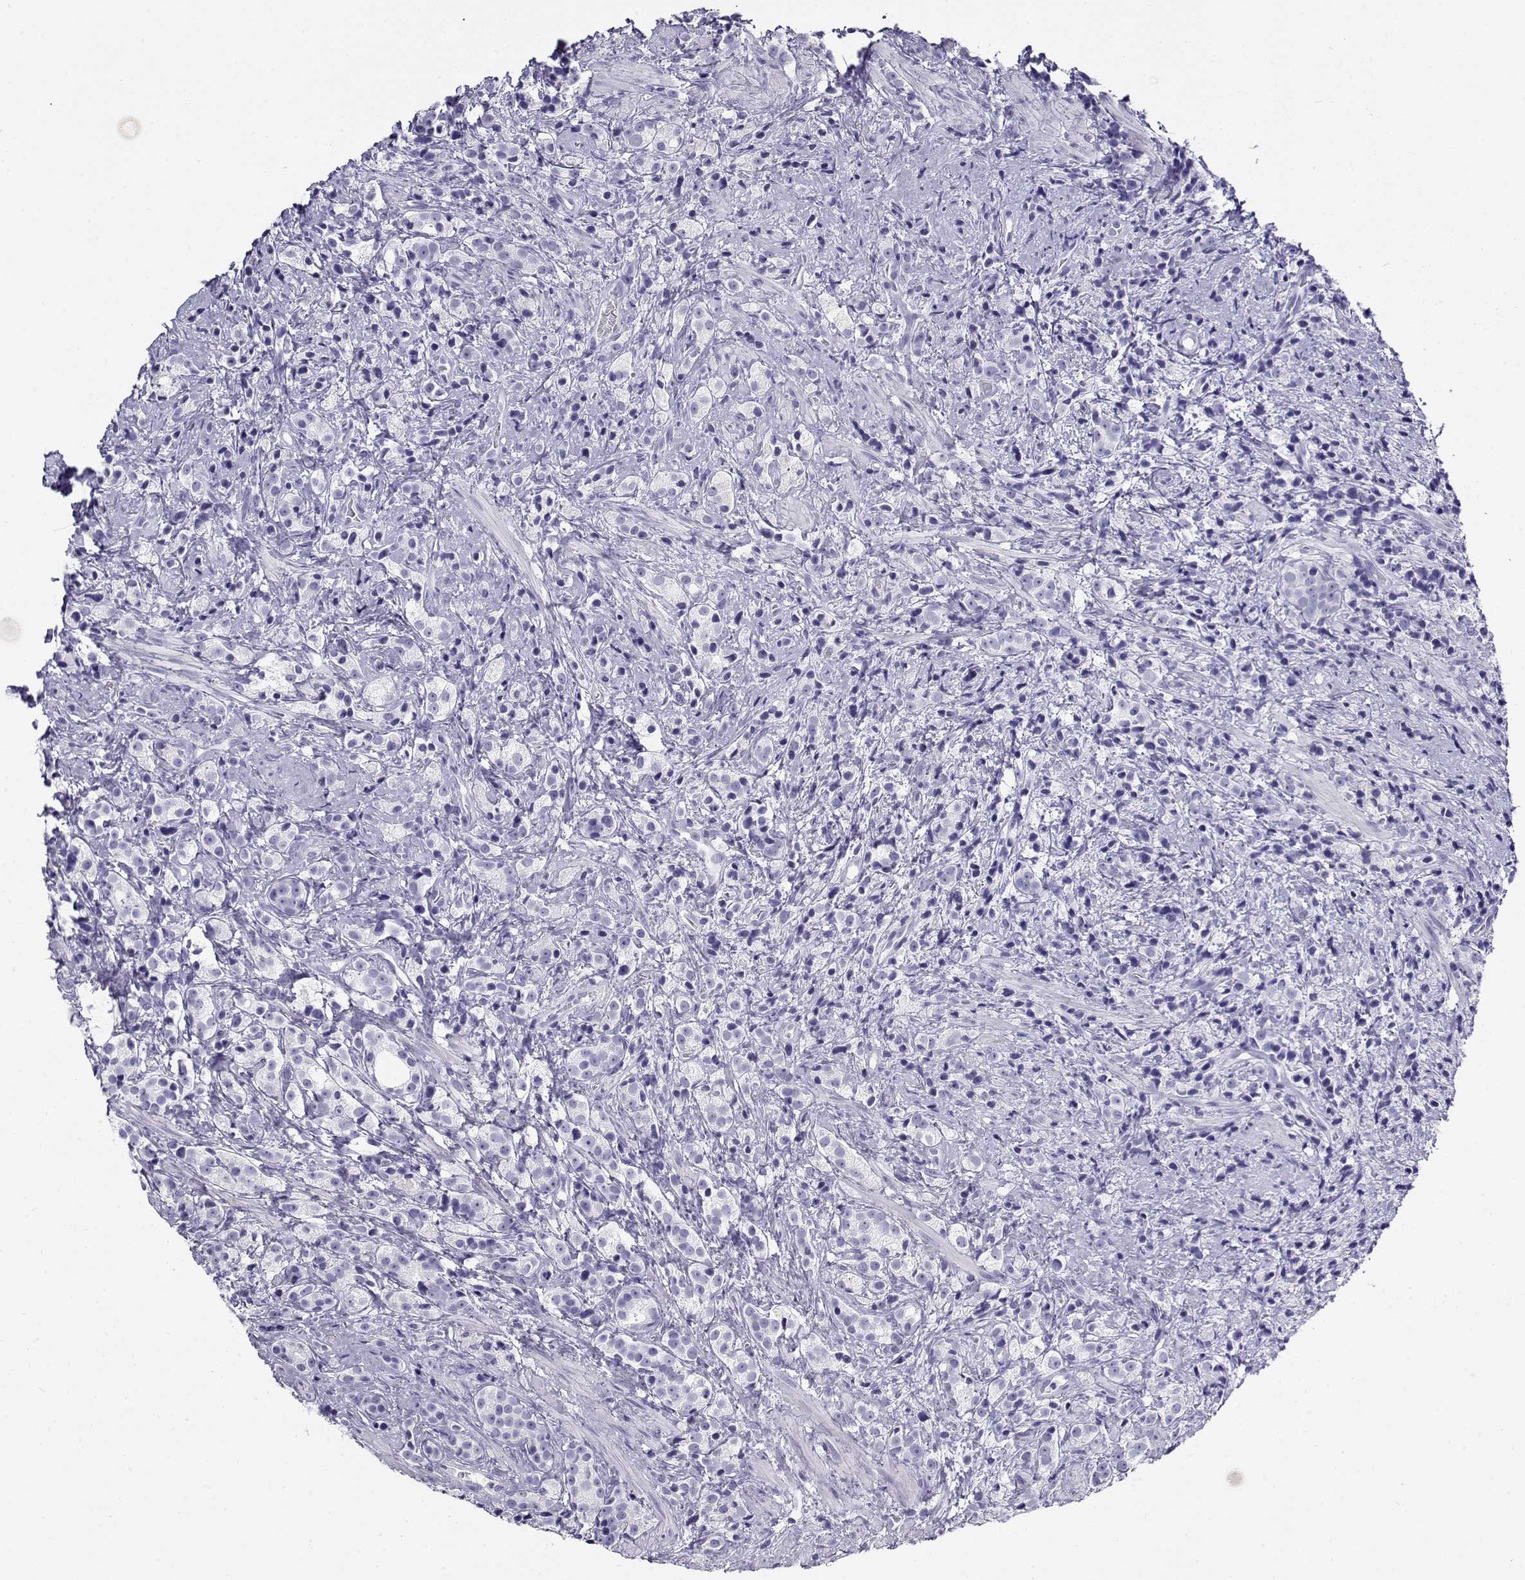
{"staining": {"intensity": "negative", "quantity": "none", "location": "none"}, "tissue": "prostate cancer", "cell_type": "Tumor cells", "image_type": "cancer", "snomed": [{"axis": "morphology", "description": "Adenocarcinoma, High grade"}, {"axis": "topography", "description": "Prostate"}], "caption": "The image displays no significant expression in tumor cells of prostate cancer.", "gene": "CABS1", "patient": {"sex": "male", "age": 53}}